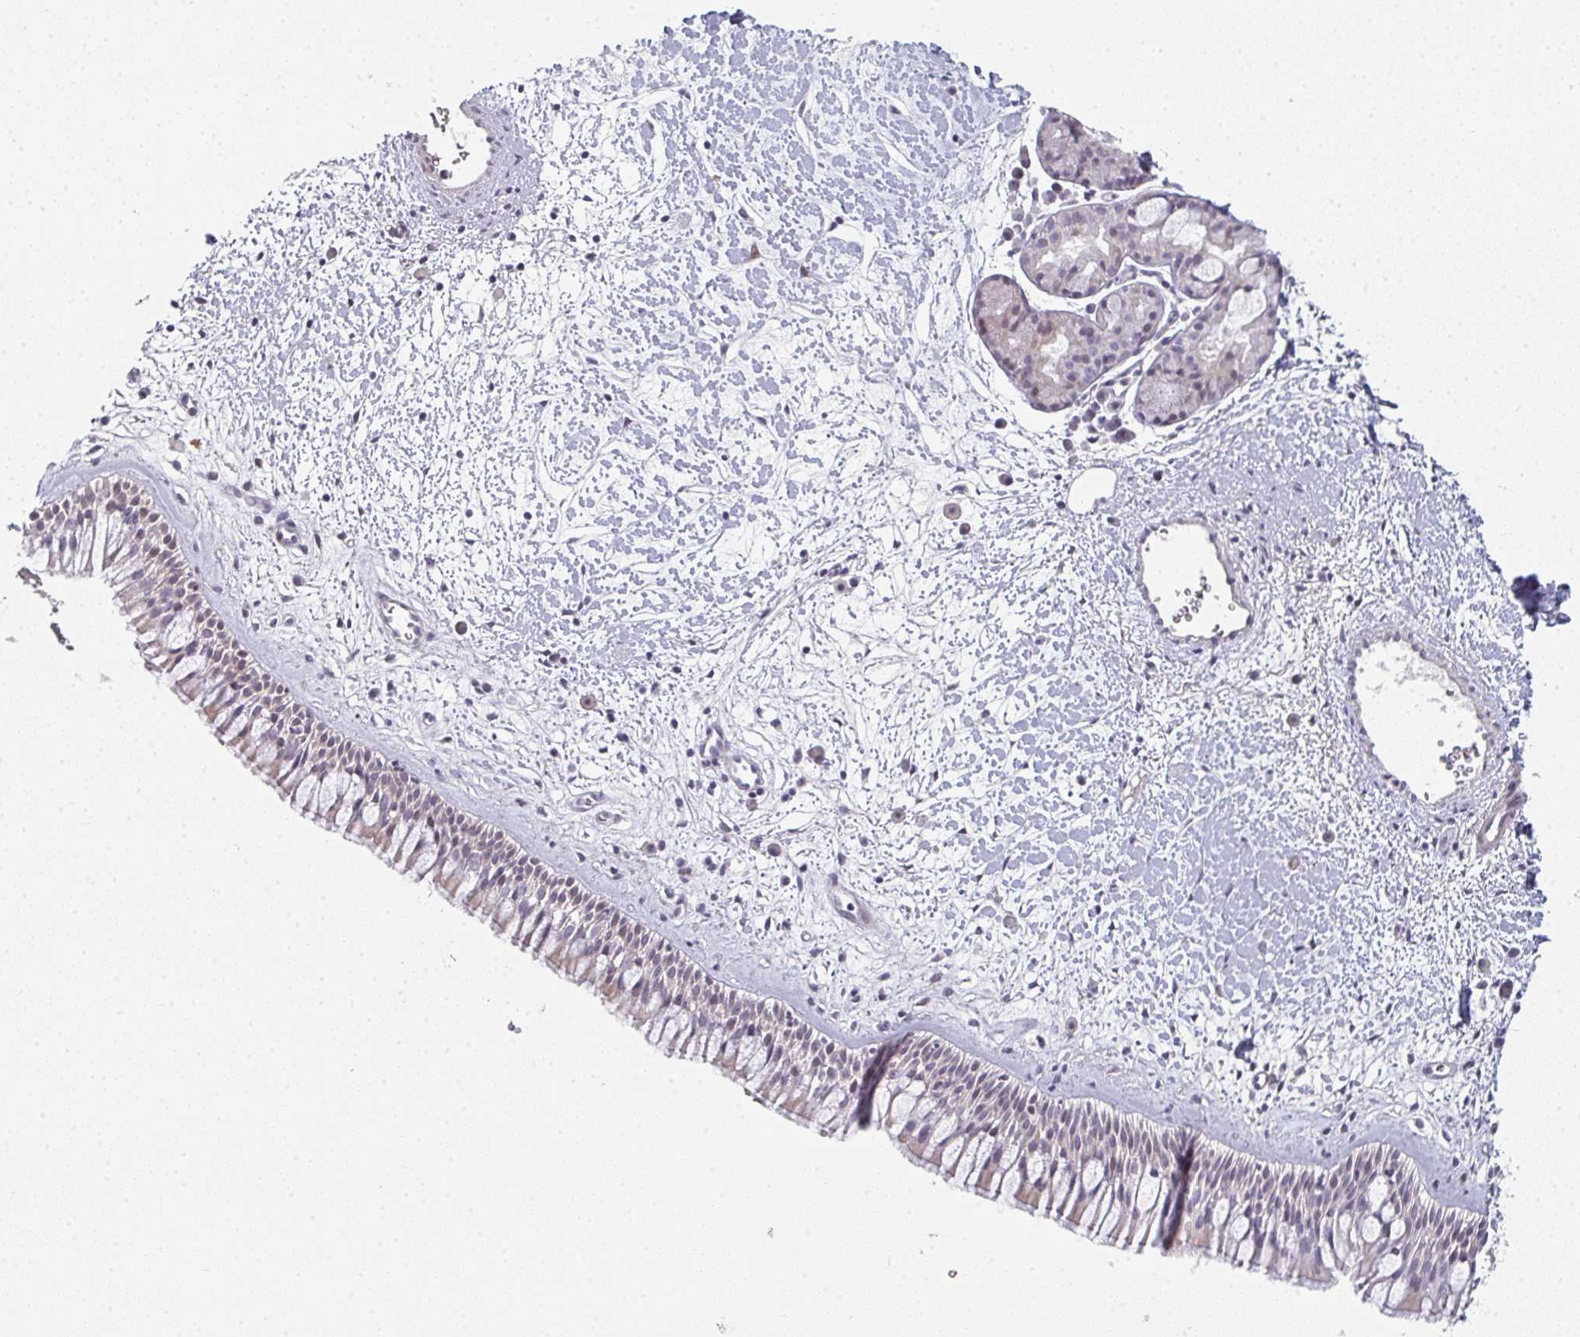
{"staining": {"intensity": "weak", "quantity": "<25%", "location": "cytoplasmic/membranous"}, "tissue": "nasopharynx", "cell_type": "Respiratory epithelial cells", "image_type": "normal", "snomed": [{"axis": "morphology", "description": "Normal tissue, NOS"}, {"axis": "topography", "description": "Nasopharynx"}], "caption": "An immunohistochemistry (IHC) micrograph of unremarkable nasopharynx is shown. There is no staining in respiratory epithelial cells of nasopharynx.", "gene": "A1CF", "patient": {"sex": "male", "age": 65}}